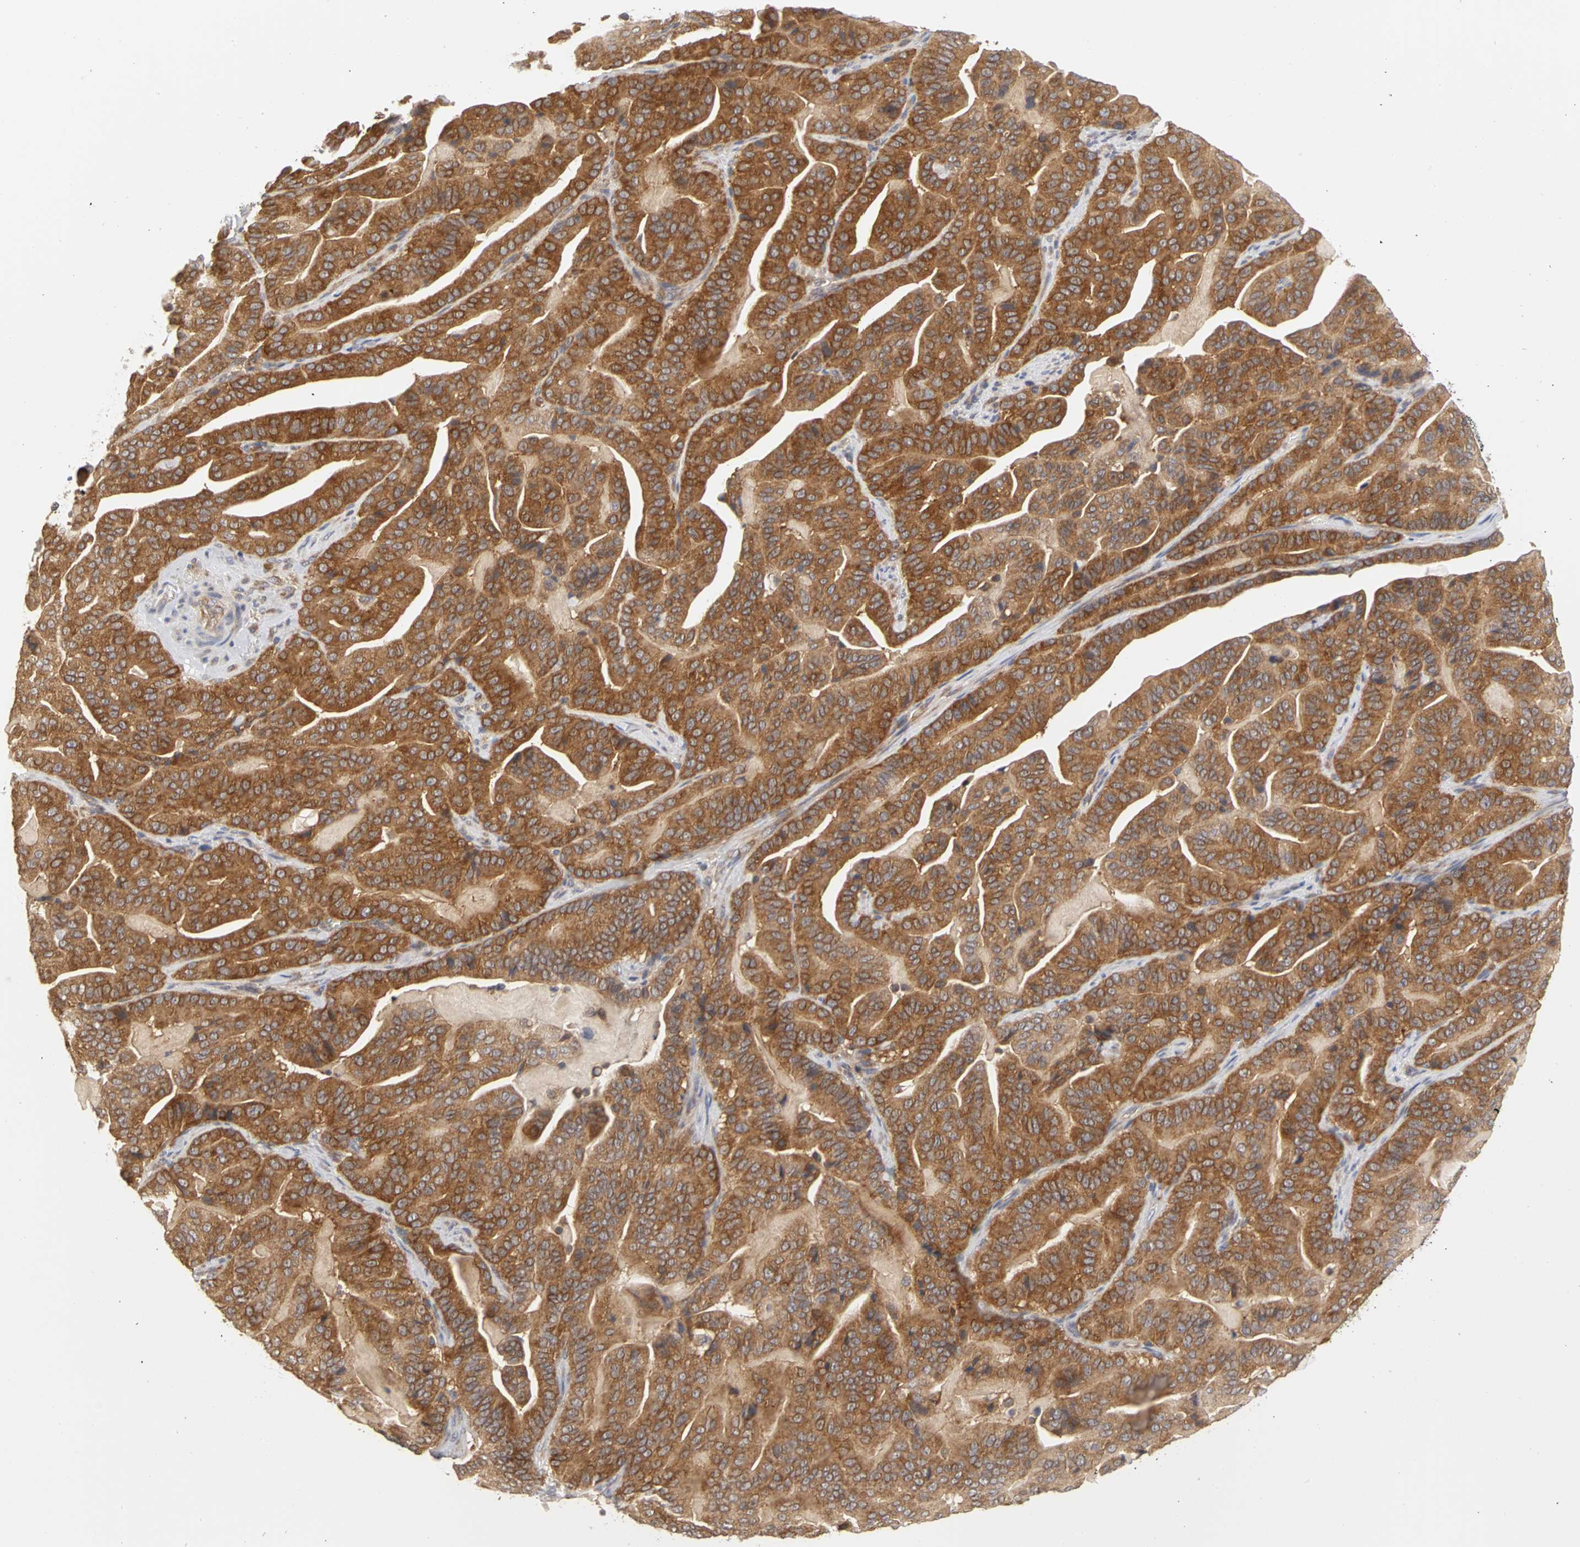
{"staining": {"intensity": "strong", "quantity": ">75%", "location": "cytoplasmic/membranous"}, "tissue": "pancreatic cancer", "cell_type": "Tumor cells", "image_type": "cancer", "snomed": [{"axis": "morphology", "description": "Adenocarcinoma, NOS"}, {"axis": "topography", "description": "Pancreas"}], "caption": "DAB immunohistochemical staining of human pancreatic cancer displays strong cytoplasmic/membranous protein expression in approximately >75% of tumor cells.", "gene": "IRAK1", "patient": {"sex": "male", "age": 63}}